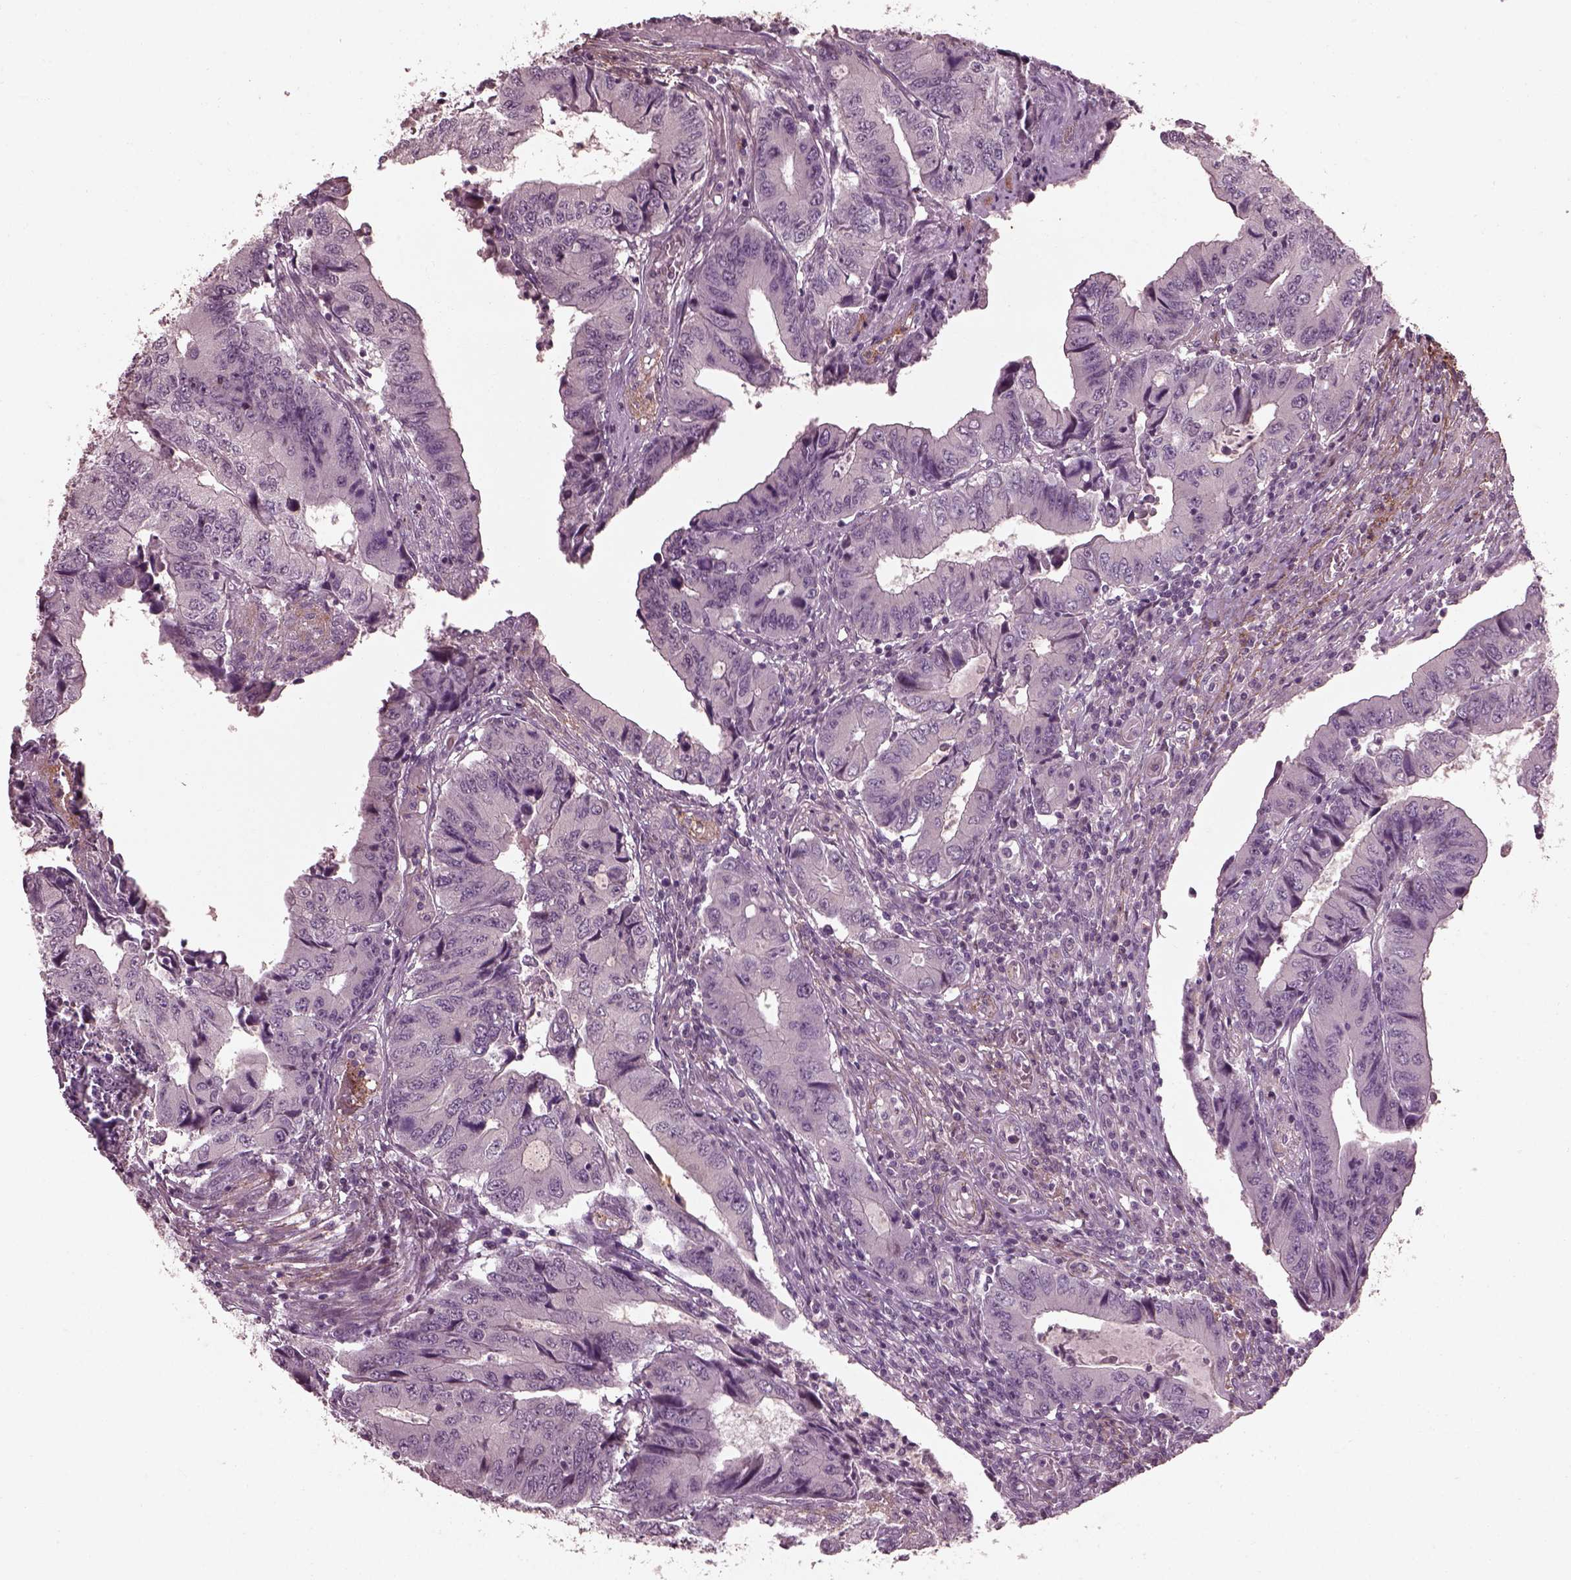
{"staining": {"intensity": "negative", "quantity": "none", "location": "none"}, "tissue": "colorectal cancer", "cell_type": "Tumor cells", "image_type": "cancer", "snomed": [{"axis": "morphology", "description": "Adenocarcinoma, NOS"}, {"axis": "topography", "description": "Colon"}], "caption": "Human colorectal cancer stained for a protein using IHC reveals no staining in tumor cells.", "gene": "EFEMP1", "patient": {"sex": "male", "age": 53}}